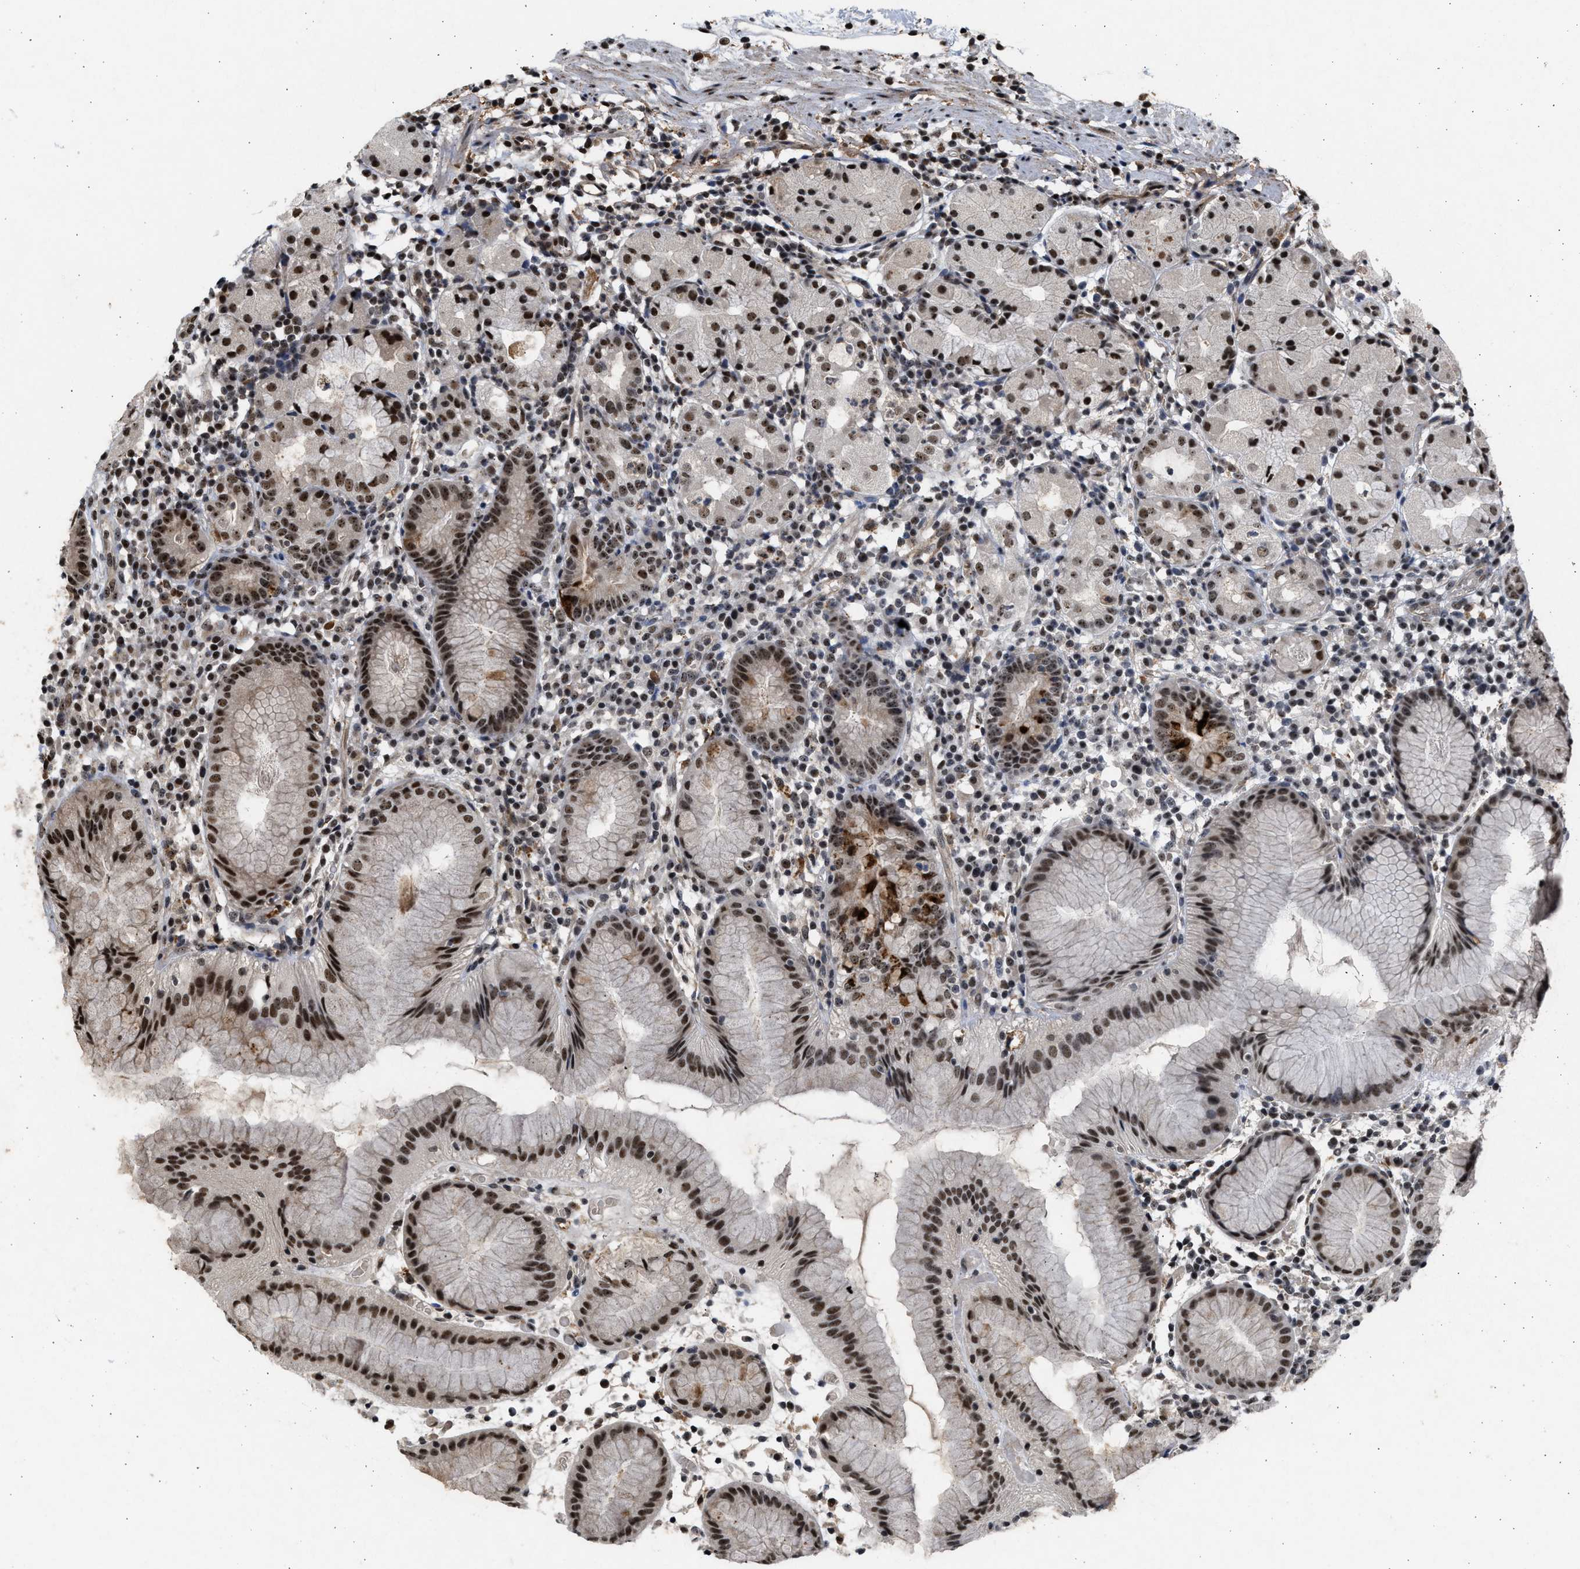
{"staining": {"intensity": "strong", "quantity": ">75%", "location": "nuclear"}, "tissue": "stomach", "cell_type": "Glandular cells", "image_type": "normal", "snomed": [{"axis": "morphology", "description": "Normal tissue, NOS"}, {"axis": "topography", "description": "Stomach"}, {"axis": "topography", "description": "Stomach, lower"}], "caption": "IHC of benign stomach reveals high levels of strong nuclear positivity in about >75% of glandular cells. (Stains: DAB in brown, nuclei in blue, Microscopy: brightfield microscopy at high magnification).", "gene": "TFDP2", "patient": {"sex": "female", "age": 75}}